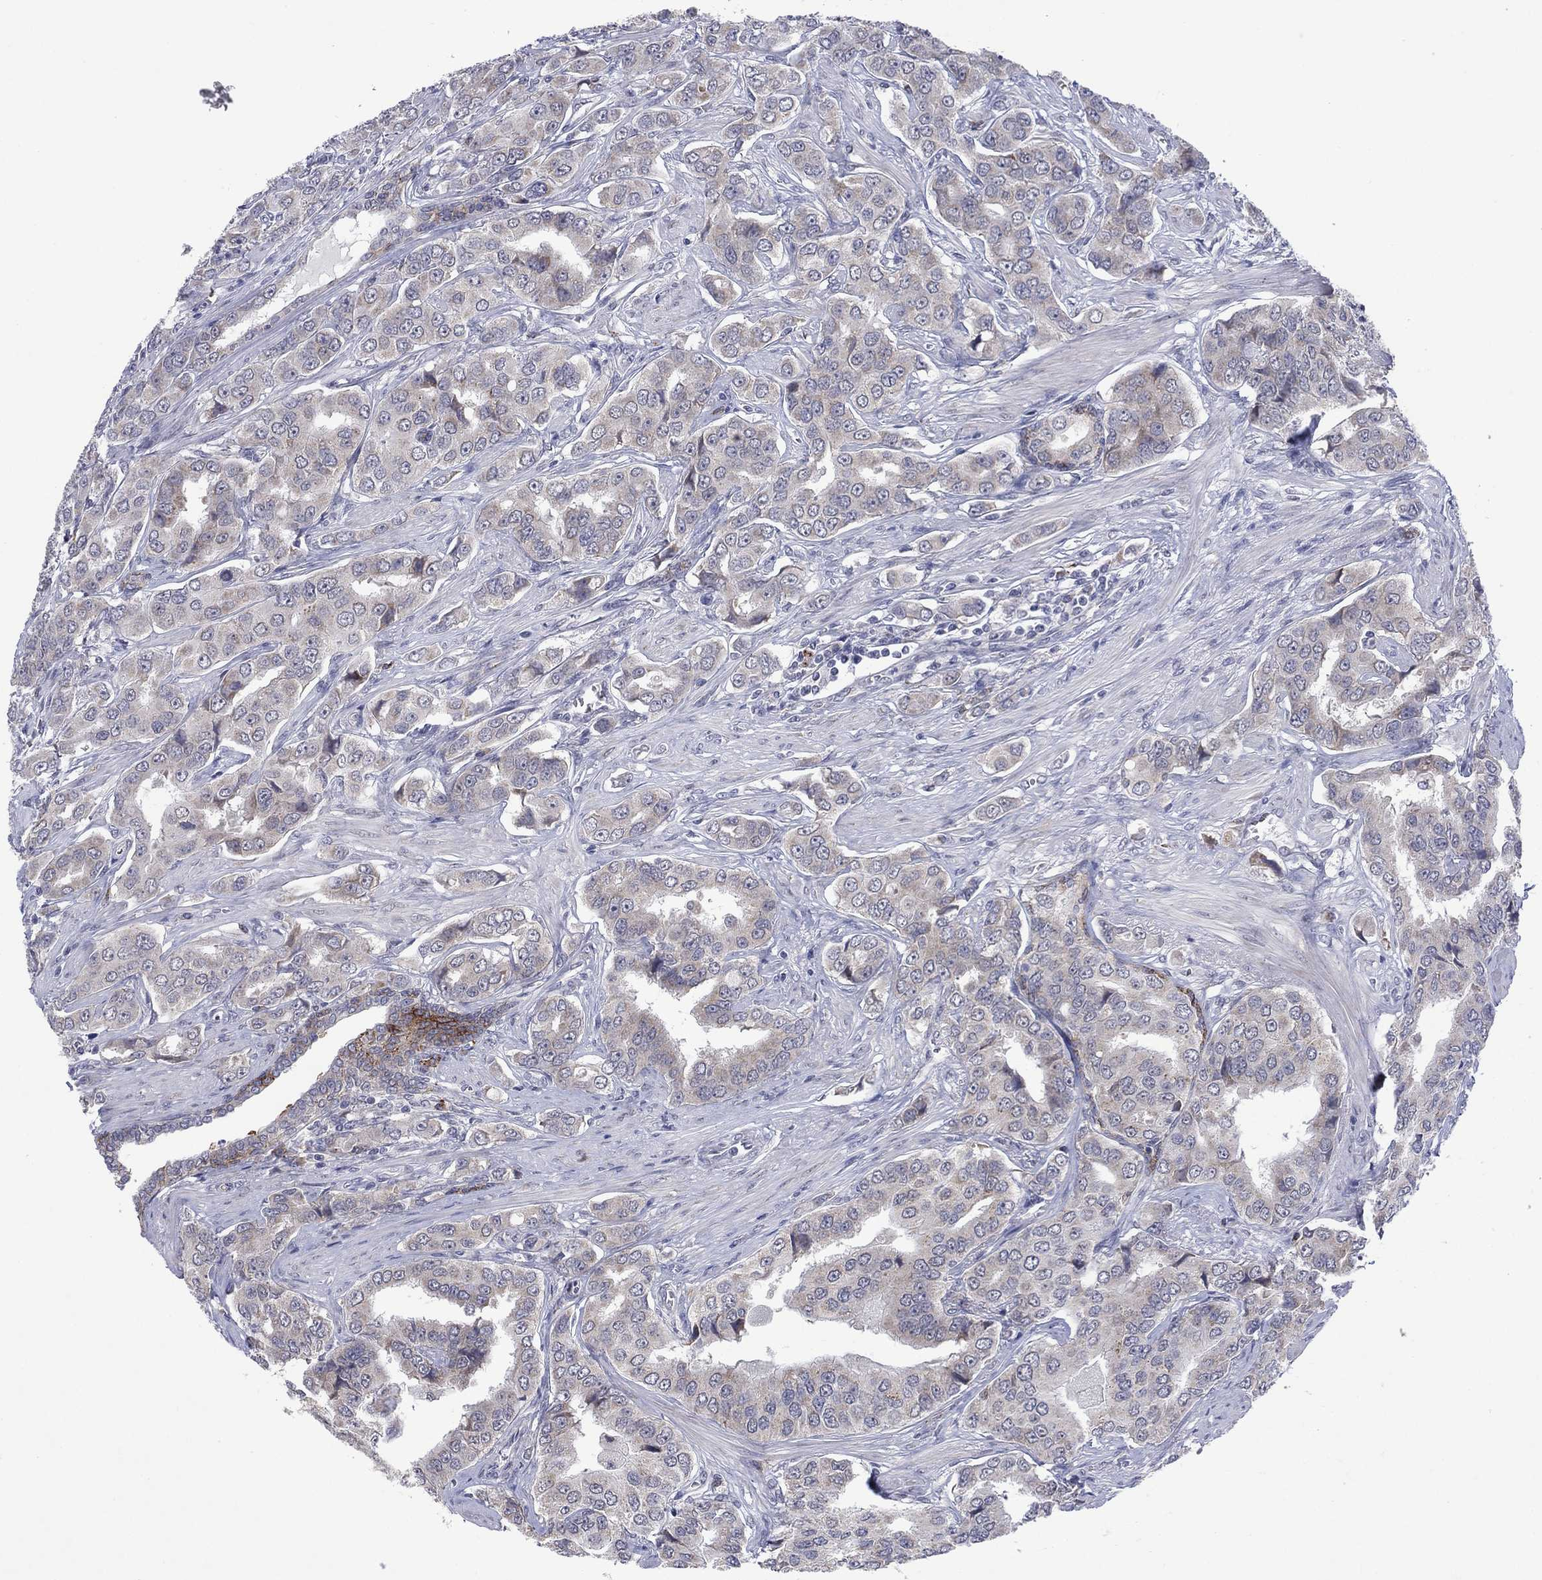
{"staining": {"intensity": "strong", "quantity": "<25%", "location": "cytoplasmic/membranous"}, "tissue": "prostate cancer", "cell_type": "Tumor cells", "image_type": "cancer", "snomed": [{"axis": "morphology", "description": "Adenocarcinoma, NOS"}, {"axis": "topography", "description": "Prostate and seminal vesicle, NOS"}, {"axis": "topography", "description": "Prostate"}], "caption": "Immunohistochemical staining of adenocarcinoma (prostate) exhibits medium levels of strong cytoplasmic/membranous protein positivity in about <25% of tumor cells.", "gene": "SDC1", "patient": {"sex": "male", "age": 69}}